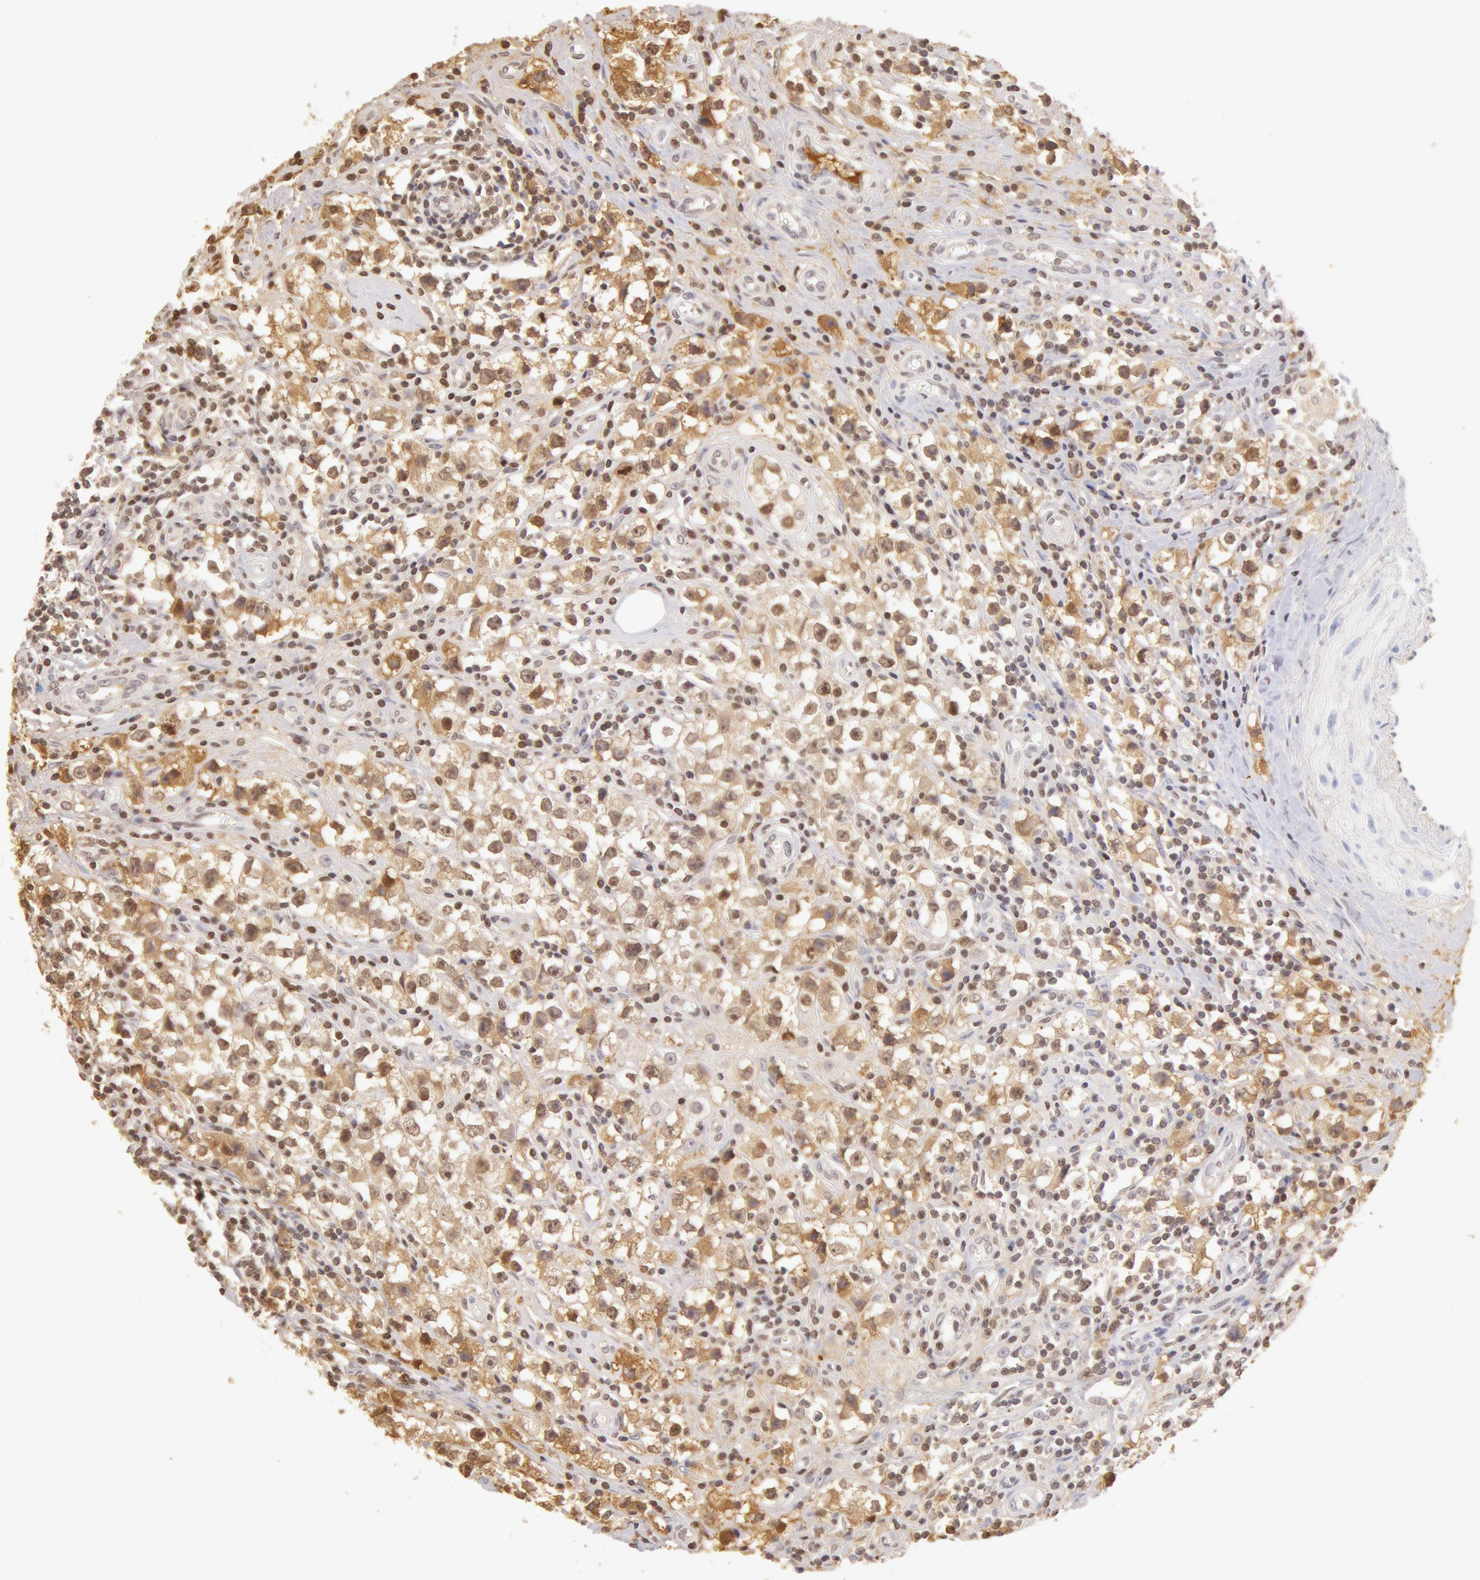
{"staining": {"intensity": "weak", "quantity": "<25%", "location": "cytoplasmic/membranous"}, "tissue": "testis cancer", "cell_type": "Tumor cells", "image_type": "cancer", "snomed": [{"axis": "morphology", "description": "Seminoma, NOS"}, {"axis": "topography", "description": "Testis"}], "caption": "A micrograph of testis cancer (seminoma) stained for a protein shows no brown staining in tumor cells.", "gene": "AHSG", "patient": {"sex": "male", "age": 35}}